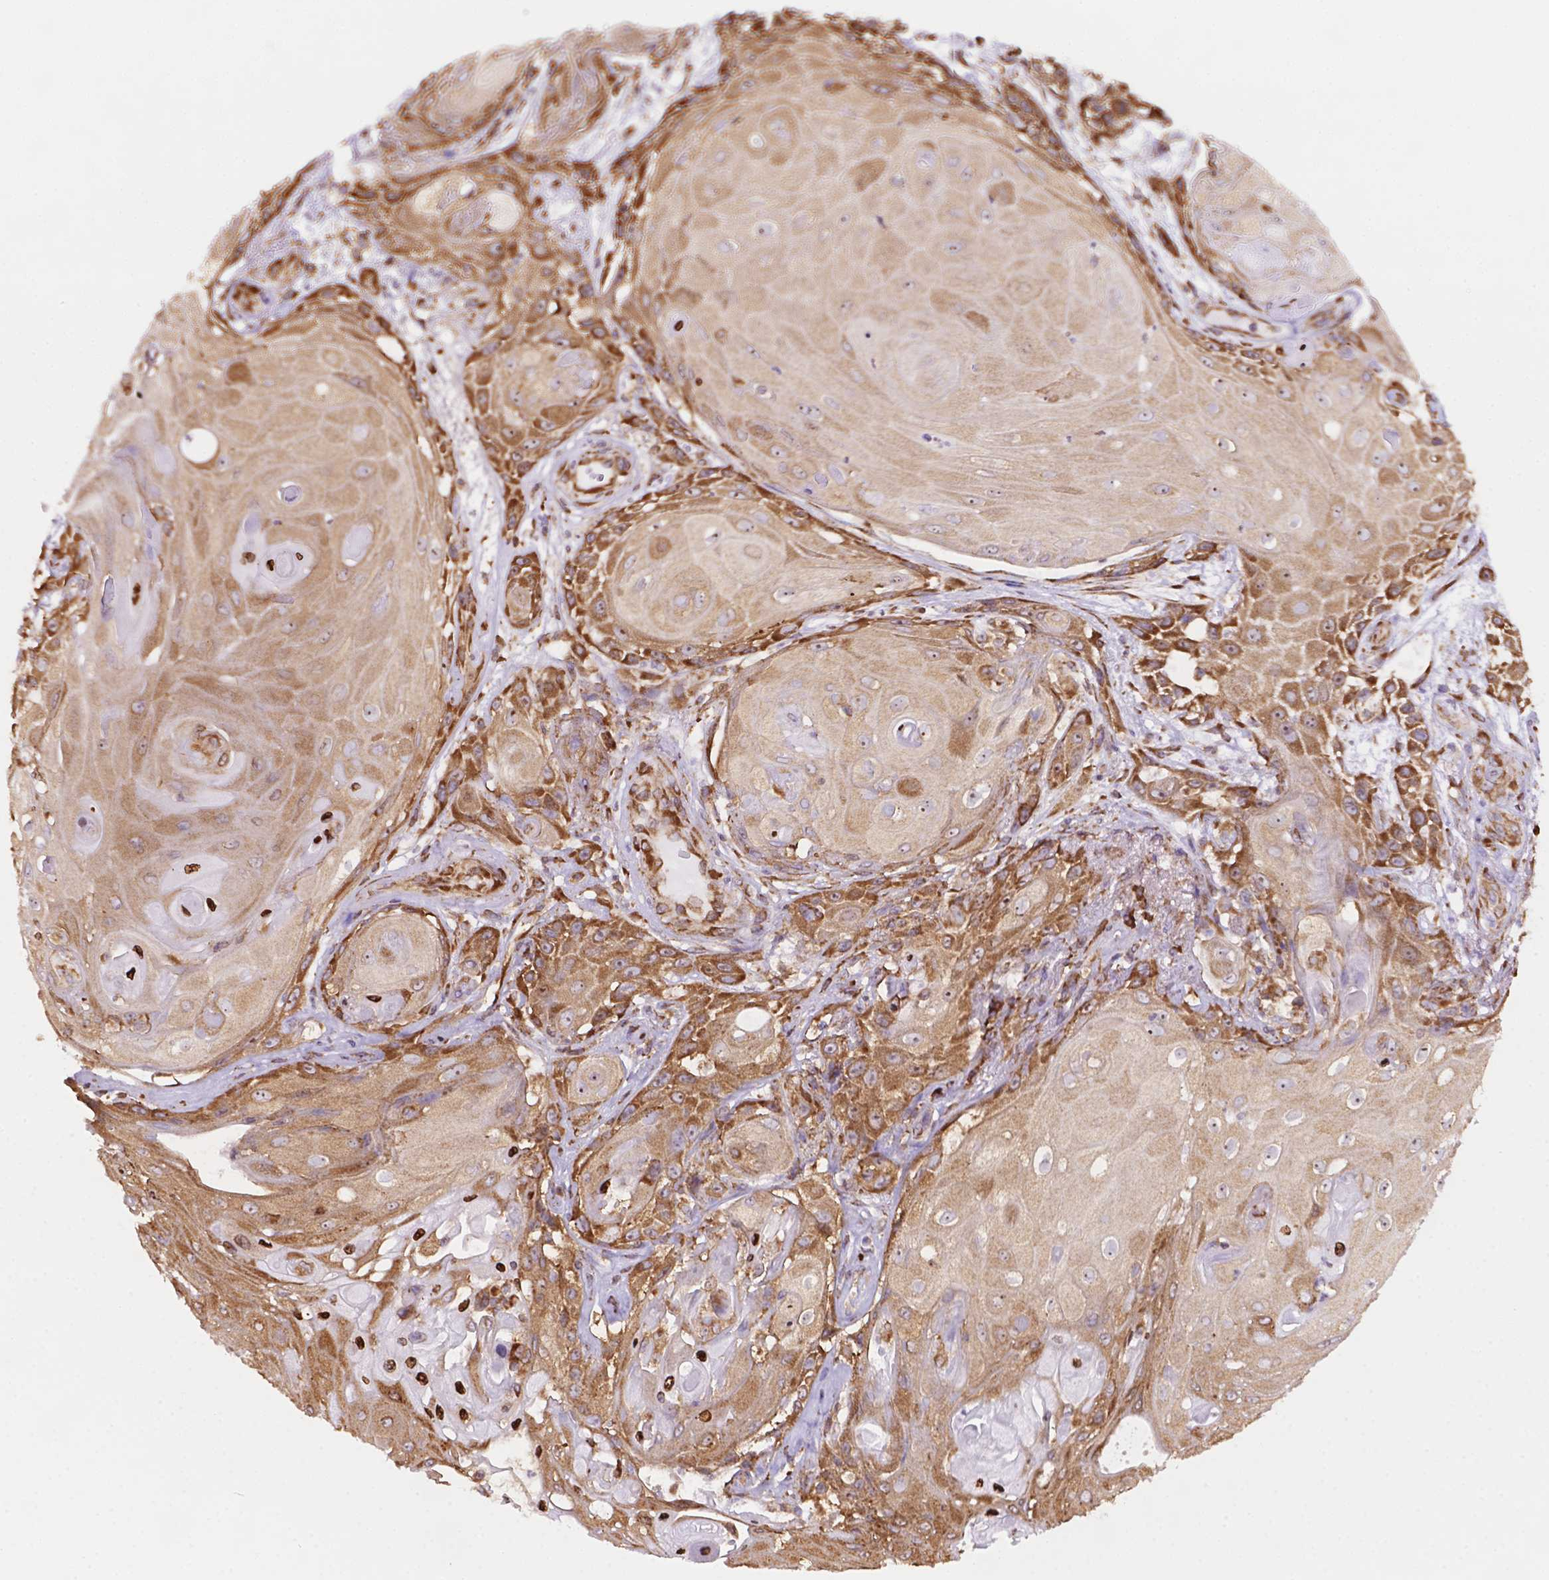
{"staining": {"intensity": "moderate", "quantity": "25%-75%", "location": "cytoplasmic/membranous"}, "tissue": "skin cancer", "cell_type": "Tumor cells", "image_type": "cancer", "snomed": [{"axis": "morphology", "description": "Squamous cell carcinoma, NOS"}, {"axis": "topography", "description": "Skin"}], "caption": "A brown stain shows moderate cytoplasmic/membranous staining of a protein in squamous cell carcinoma (skin) tumor cells.", "gene": "RPL29", "patient": {"sex": "male", "age": 62}}